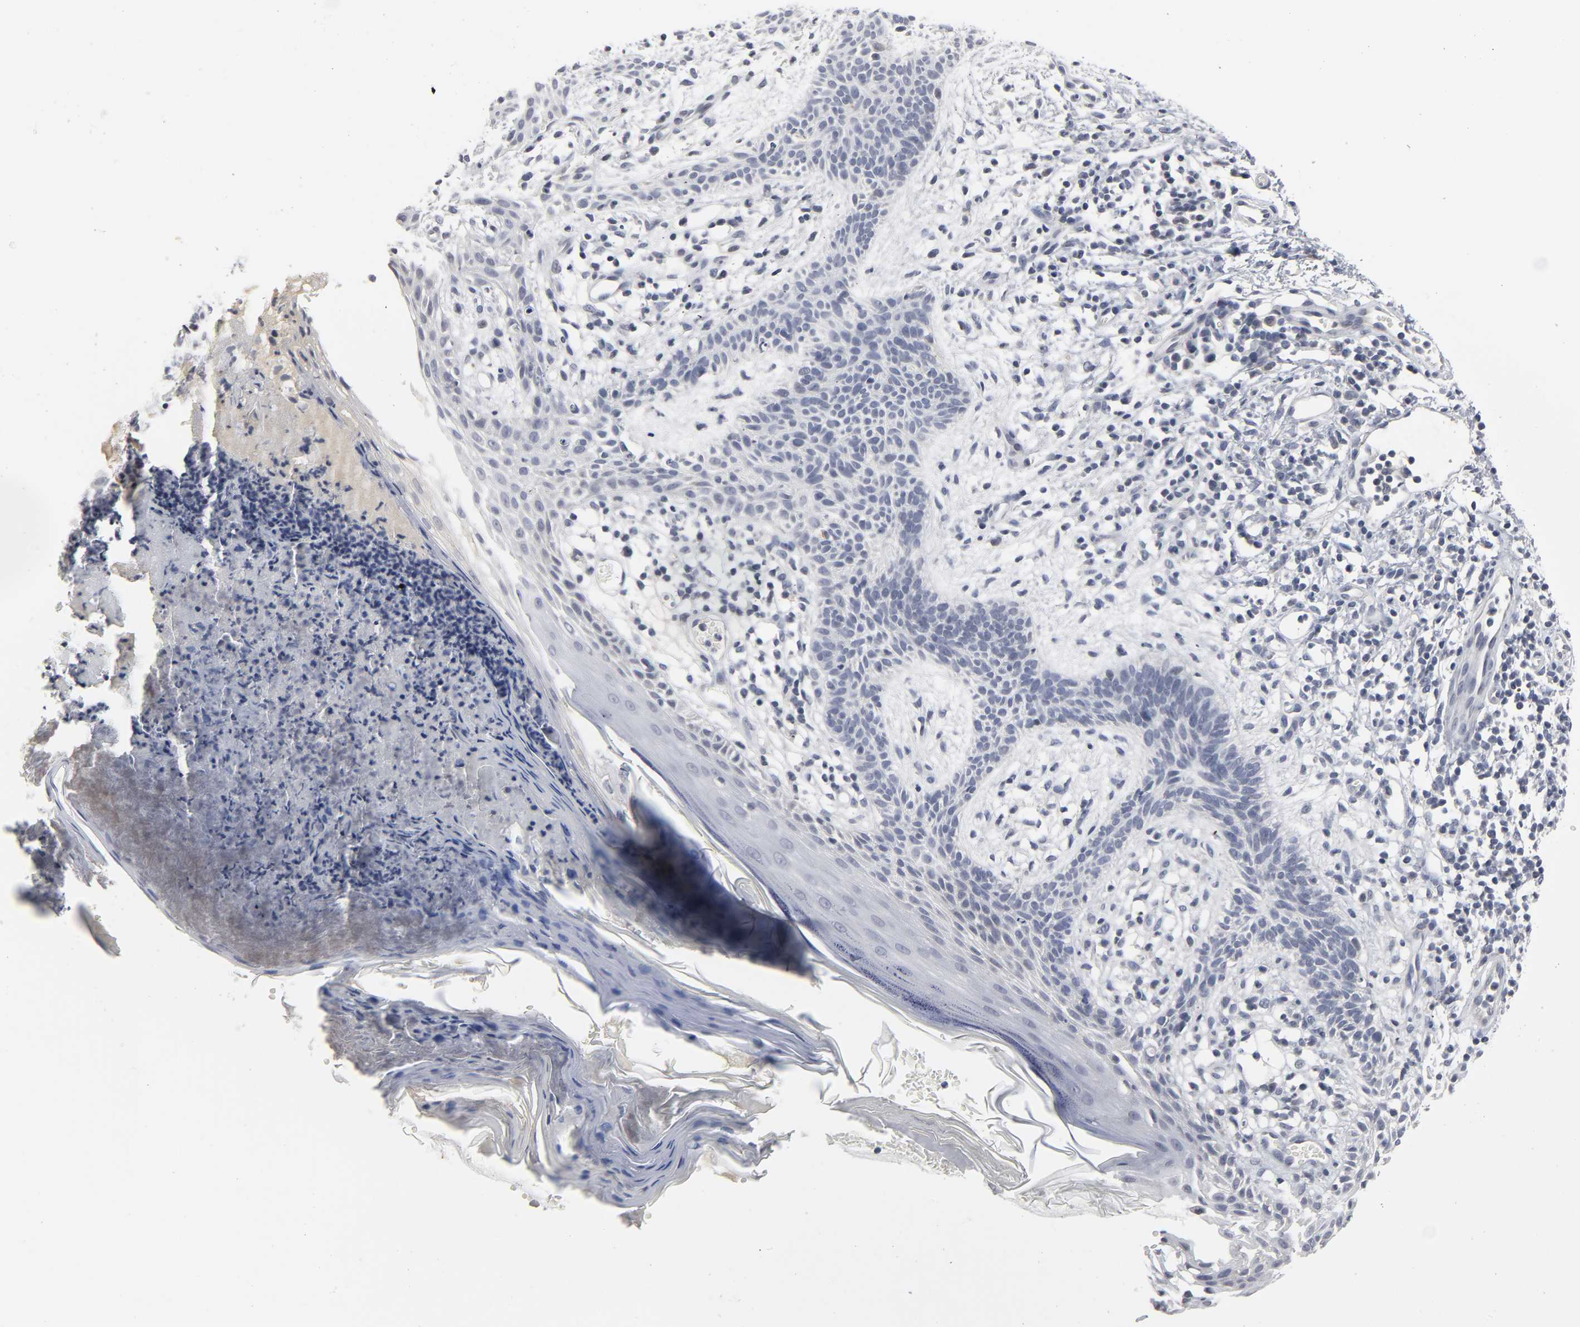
{"staining": {"intensity": "negative", "quantity": "none", "location": "none"}, "tissue": "skin cancer", "cell_type": "Tumor cells", "image_type": "cancer", "snomed": [{"axis": "morphology", "description": "Normal tissue, NOS"}, {"axis": "morphology", "description": "Basal cell carcinoma"}, {"axis": "topography", "description": "Skin"}], "caption": "This image is of skin basal cell carcinoma stained with immunohistochemistry to label a protein in brown with the nuclei are counter-stained blue. There is no expression in tumor cells.", "gene": "TCAP", "patient": {"sex": "female", "age": 69}}